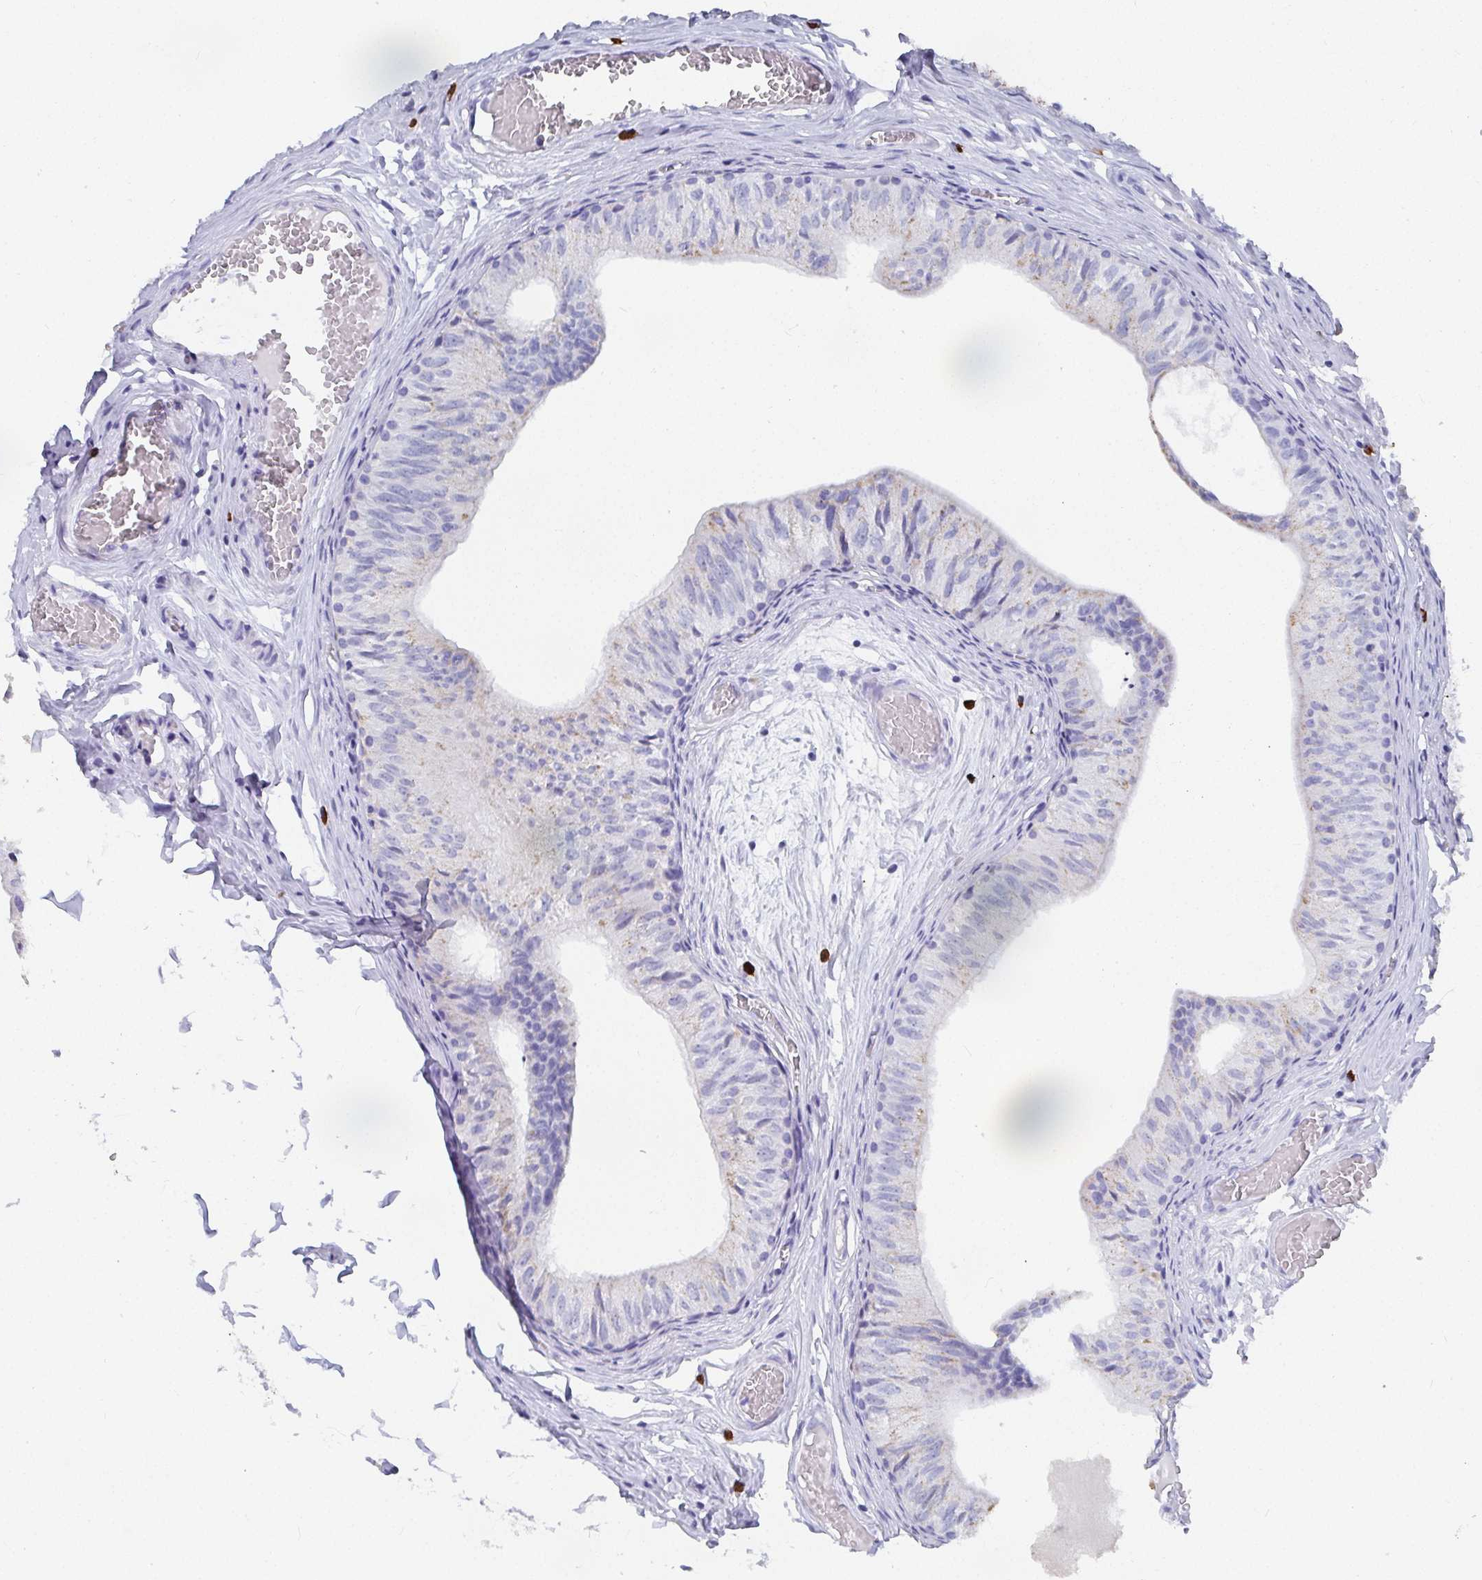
{"staining": {"intensity": "negative", "quantity": "none", "location": "none"}, "tissue": "epididymis", "cell_type": "Glandular cells", "image_type": "normal", "snomed": [{"axis": "morphology", "description": "Normal tissue, NOS"}, {"axis": "topography", "description": "Epididymis"}], "caption": "A high-resolution histopathology image shows immunohistochemistry staining of normal epididymis, which shows no significant positivity in glandular cells.", "gene": "GRIA1", "patient": {"sex": "male", "age": 25}}